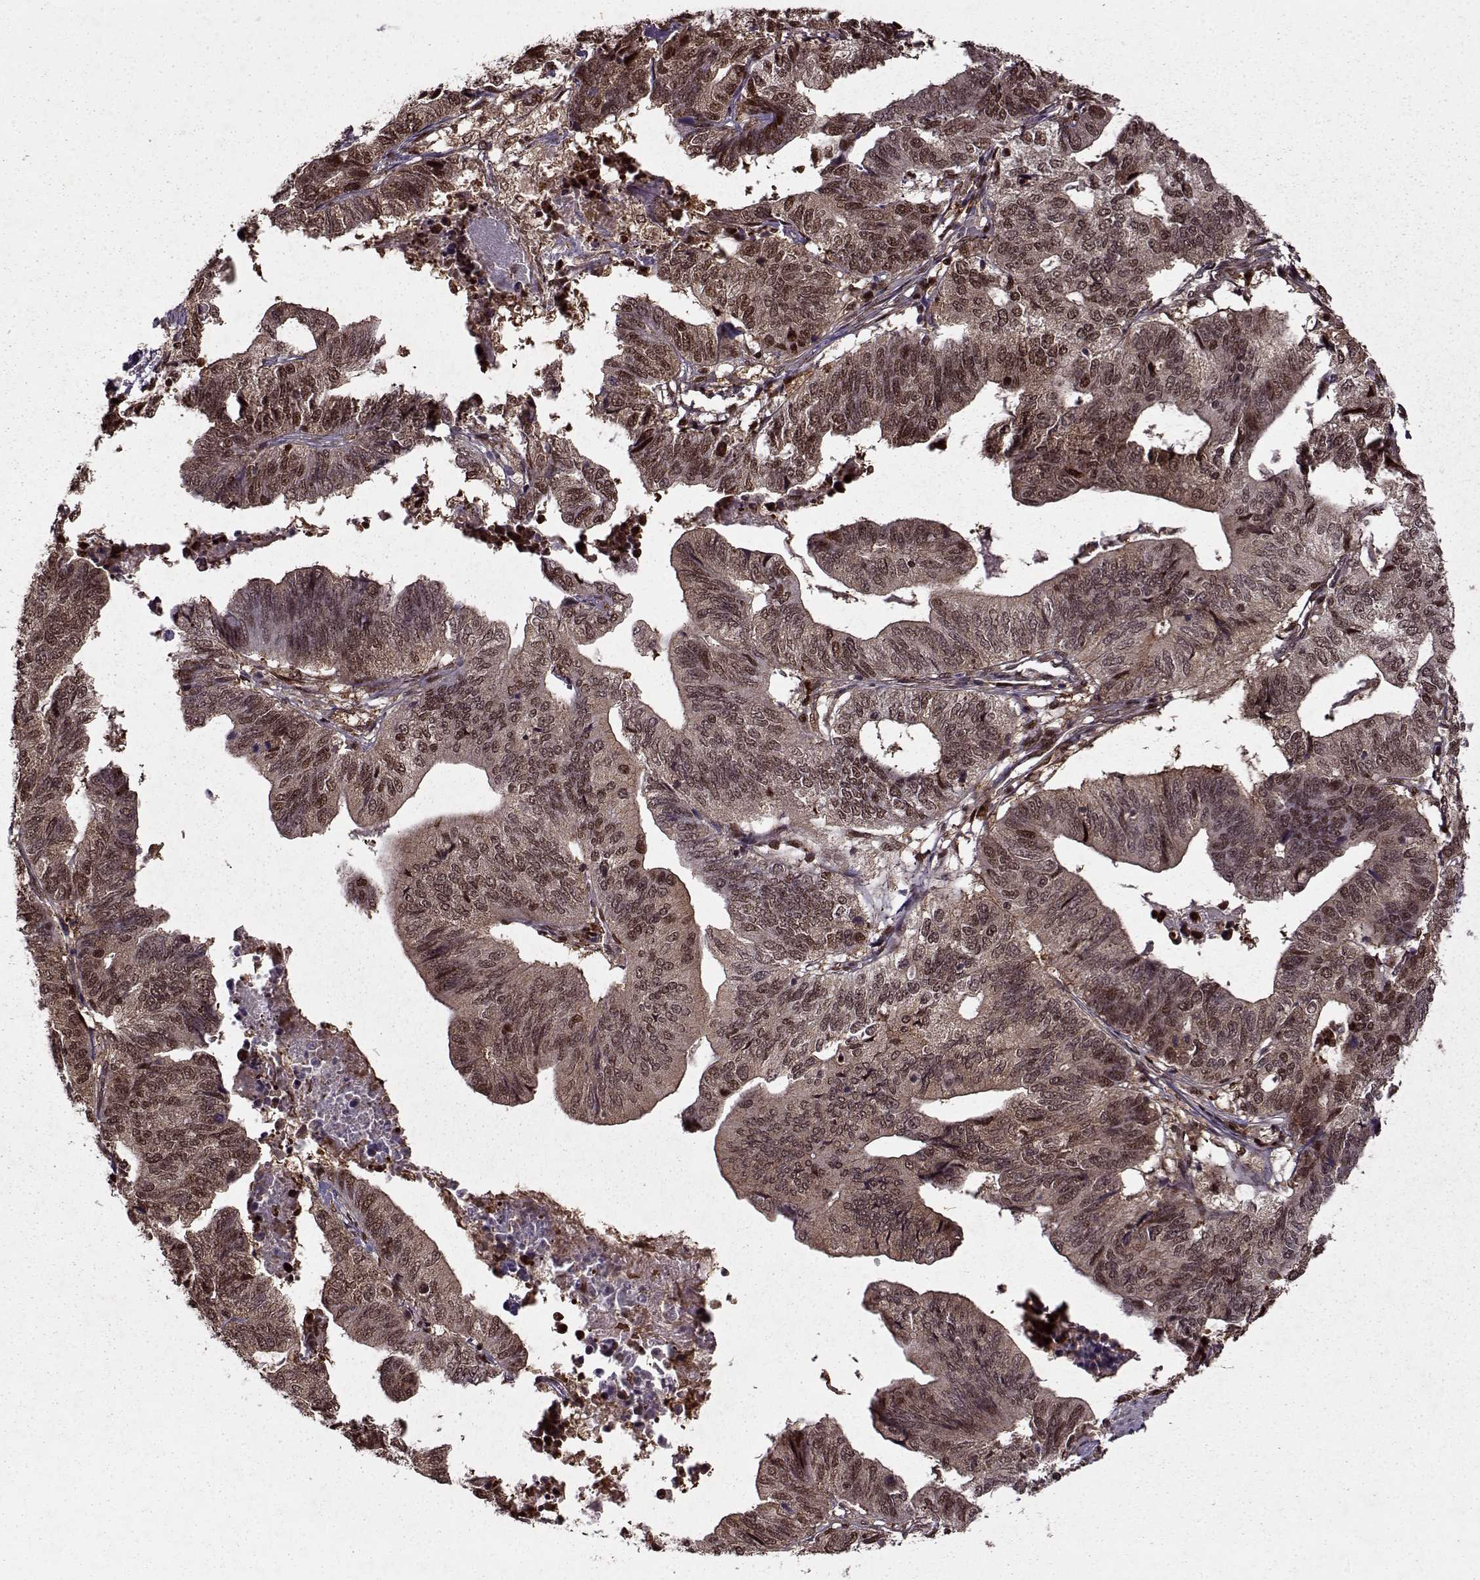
{"staining": {"intensity": "moderate", "quantity": ">75%", "location": "cytoplasmic/membranous,nuclear"}, "tissue": "stomach cancer", "cell_type": "Tumor cells", "image_type": "cancer", "snomed": [{"axis": "morphology", "description": "Adenocarcinoma, NOS"}, {"axis": "topography", "description": "Stomach, upper"}], "caption": "High-magnification brightfield microscopy of stomach cancer stained with DAB (brown) and counterstained with hematoxylin (blue). tumor cells exhibit moderate cytoplasmic/membranous and nuclear positivity is present in approximately>75% of cells. Nuclei are stained in blue.", "gene": "PSMA7", "patient": {"sex": "female", "age": 67}}